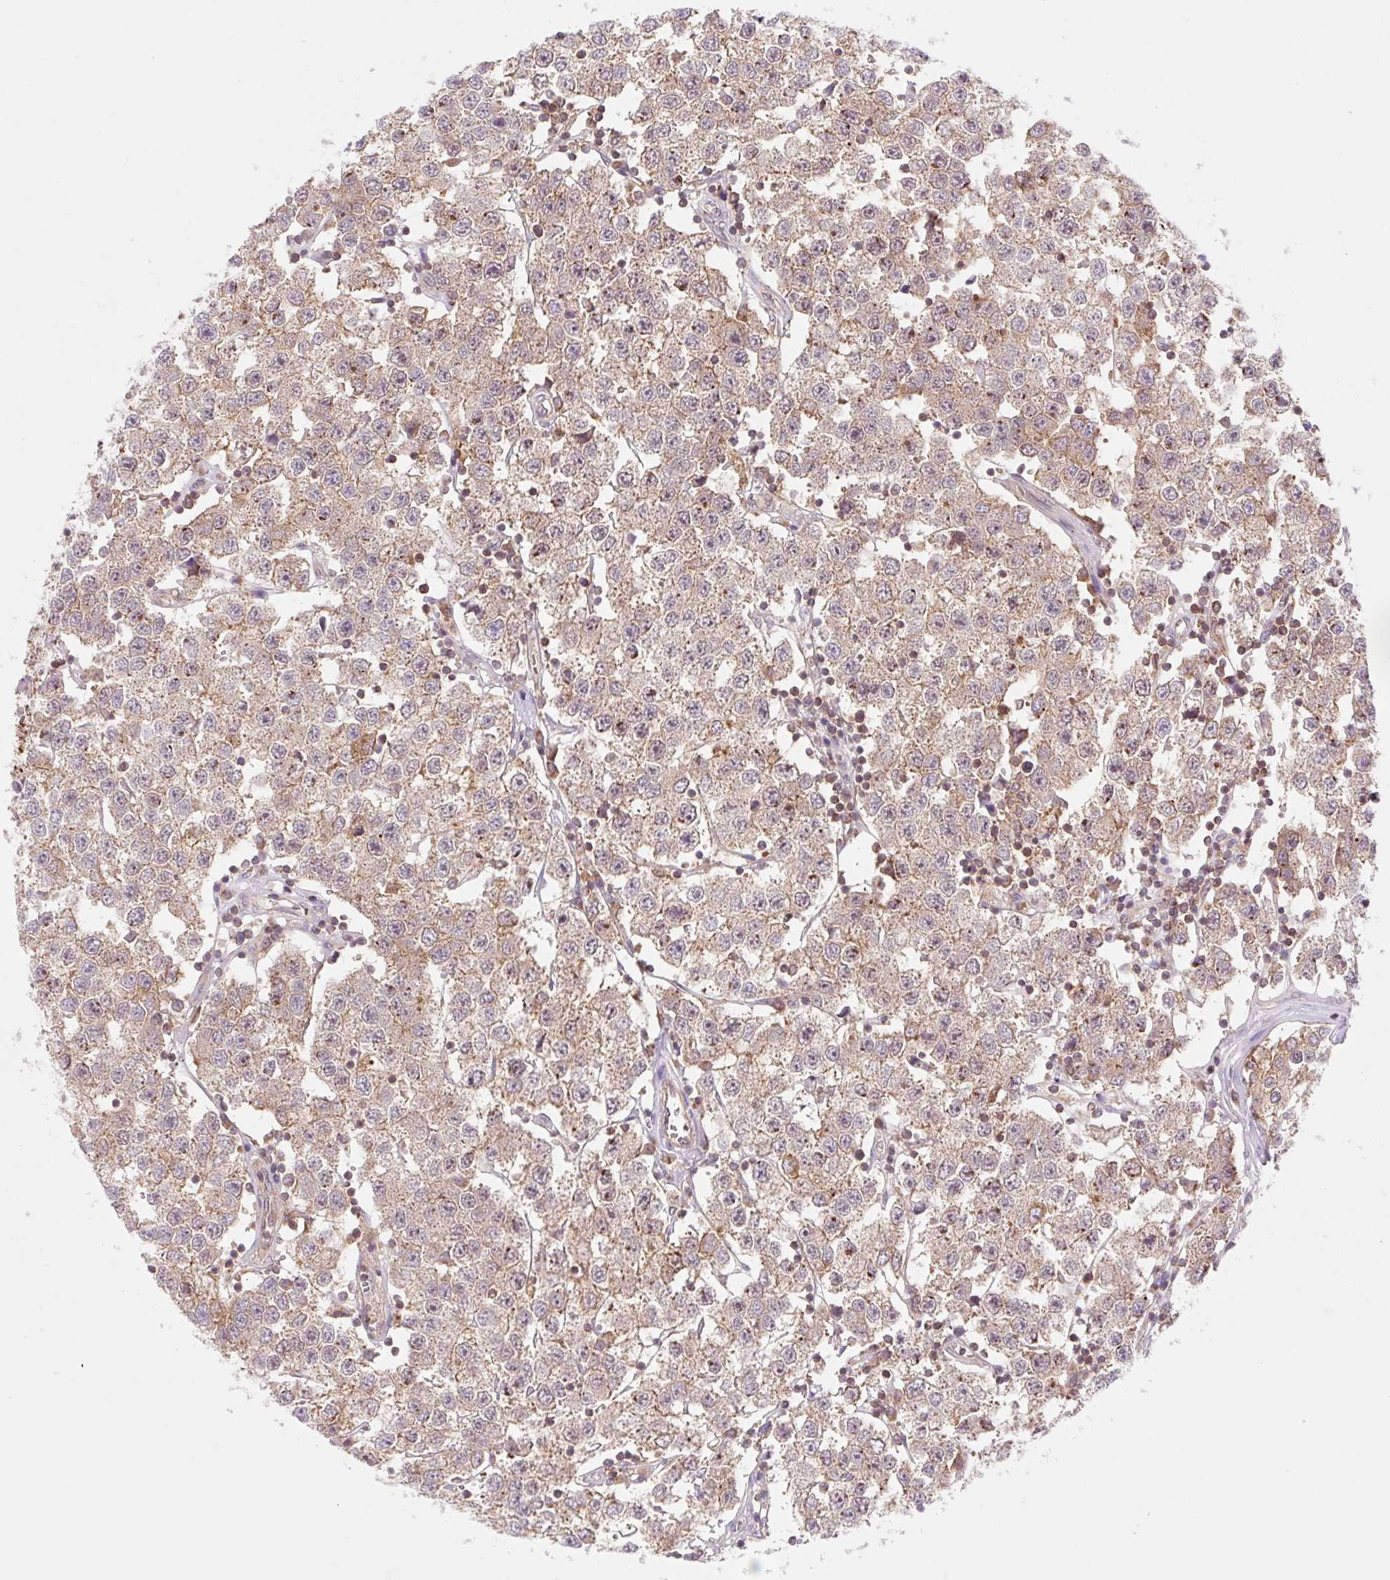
{"staining": {"intensity": "weak", "quantity": ">75%", "location": "cytoplasmic/membranous"}, "tissue": "testis cancer", "cell_type": "Tumor cells", "image_type": "cancer", "snomed": [{"axis": "morphology", "description": "Seminoma, NOS"}, {"axis": "topography", "description": "Testis"}], "caption": "Immunohistochemistry histopathology image of seminoma (testis) stained for a protein (brown), which demonstrates low levels of weak cytoplasmic/membranous expression in about >75% of tumor cells.", "gene": "VPS4A", "patient": {"sex": "male", "age": 34}}